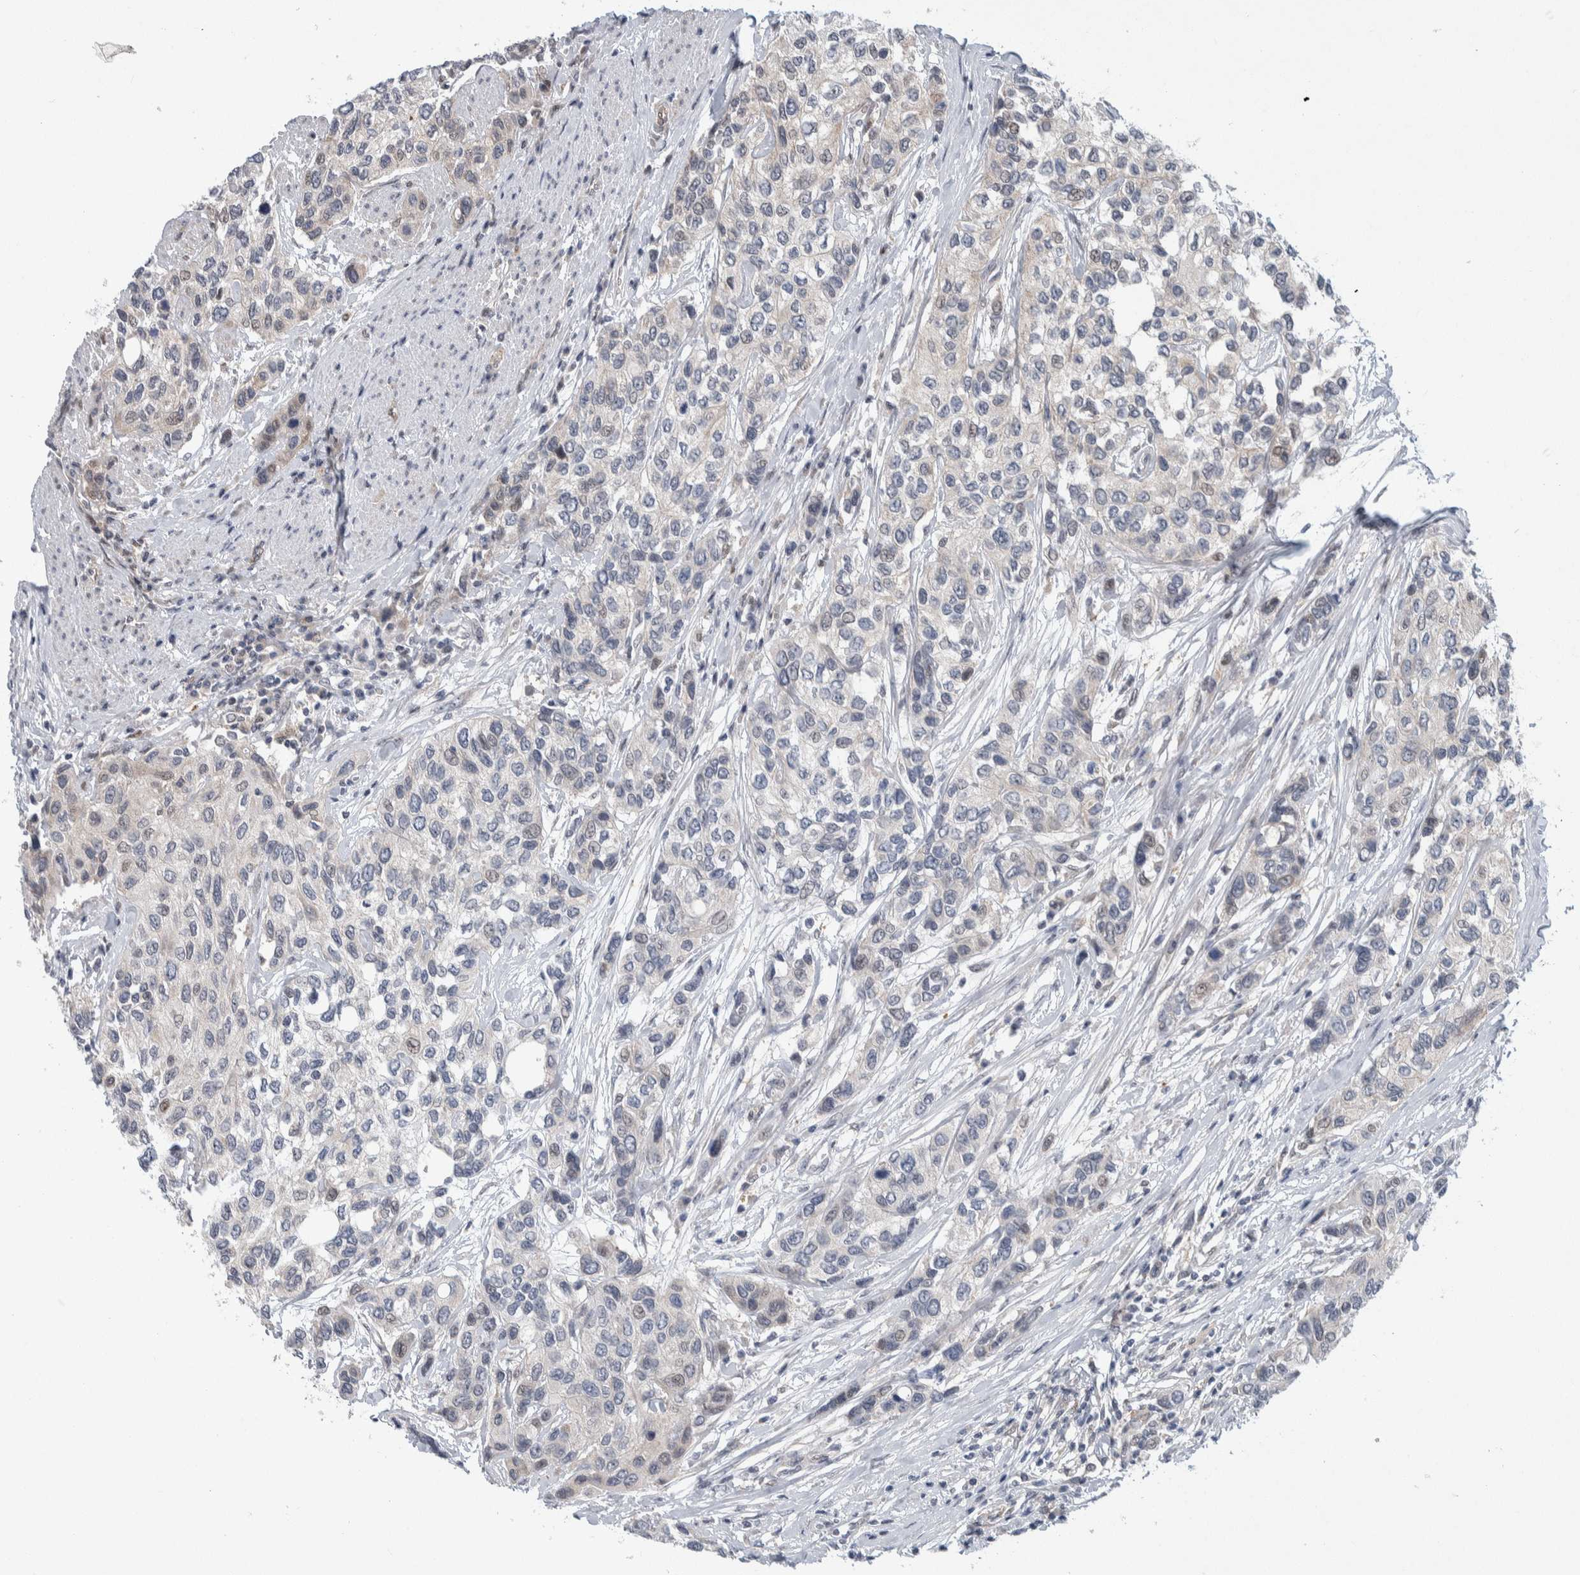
{"staining": {"intensity": "negative", "quantity": "none", "location": "none"}, "tissue": "urothelial cancer", "cell_type": "Tumor cells", "image_type": "cancer", "snomed": [{"axis": "morphology", "description": "Urothelial carcinoma, High grade"}, {"axis": "topography", "description": "Urinary bladder"}], "caption": "Urothelial cancer was stained to show a protein in brown. There is no significant expression in tumor cells. Brightfield microscopy of immunohistochemistry stained with DAB (brown) and hematoxylin (blue), captured at high magnification.", "gene": "PTPA", "patient": {"sex": "female", "age": 56}}